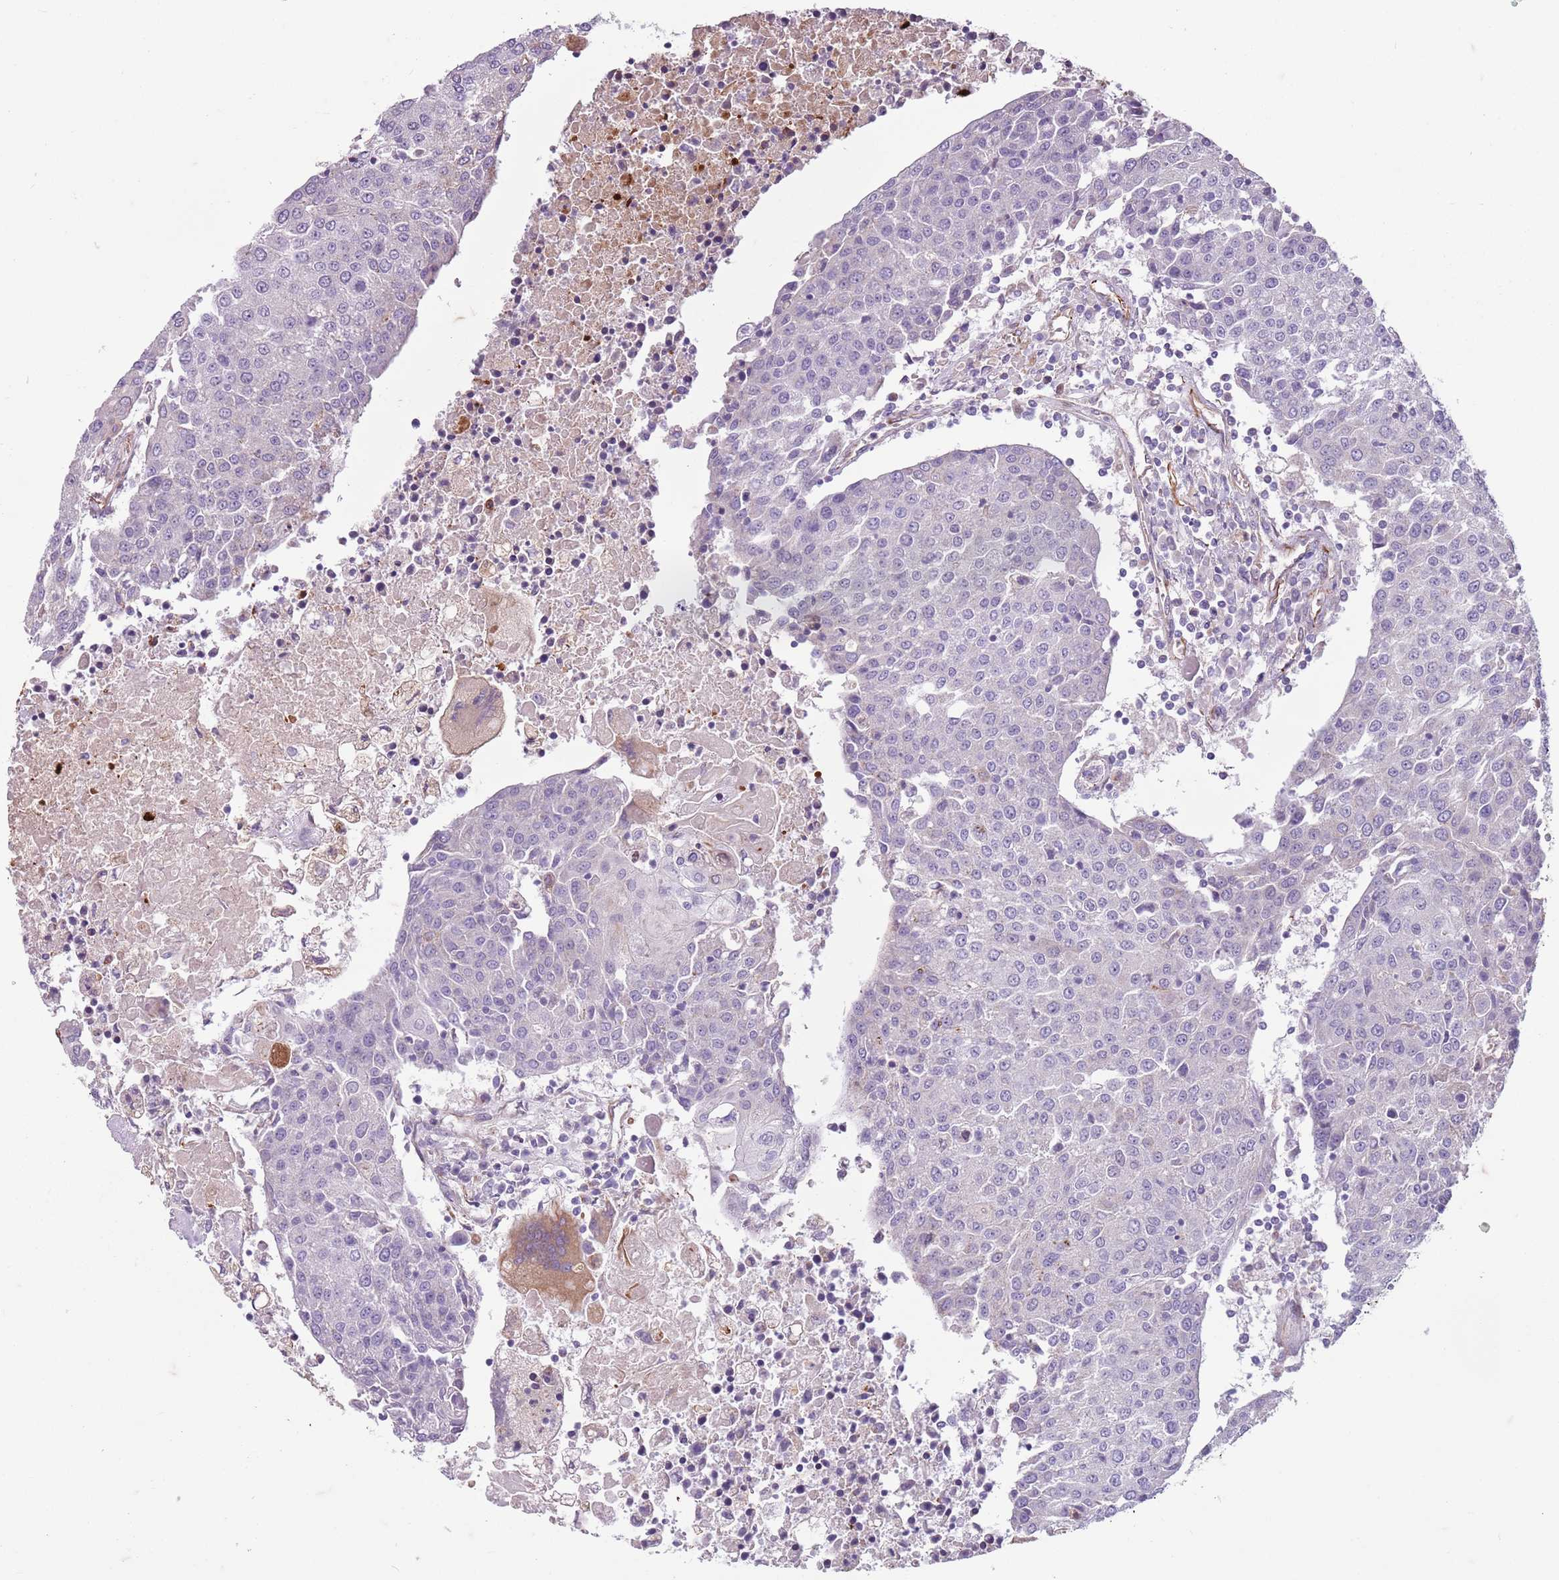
{"staining": {"intensity": "negative", "quantity": "none", "location": "none"}, "tissue": "urothelial cancer", "cell_type": "Tumor cells", "image_type": "cancer", "snomed": [{"axis": "morphology", "description": "Urothelial carcinoma, High grade"}, {"axis": "topography", "description": "Urinary bladder"}], "caption": "High magnification brightfield microscopy of high-grade urothelial carcinoma stained with DAB (3,3'-diaminobenzidine) (brown) and counterstained with hematoxylin (blue): tumor cells show no significant positivity. (Immunohistochemistry, brightfield microscopy, high magnification).", "gene": "TAS2R38", "patient": {"sex": "female", "age": 85}}